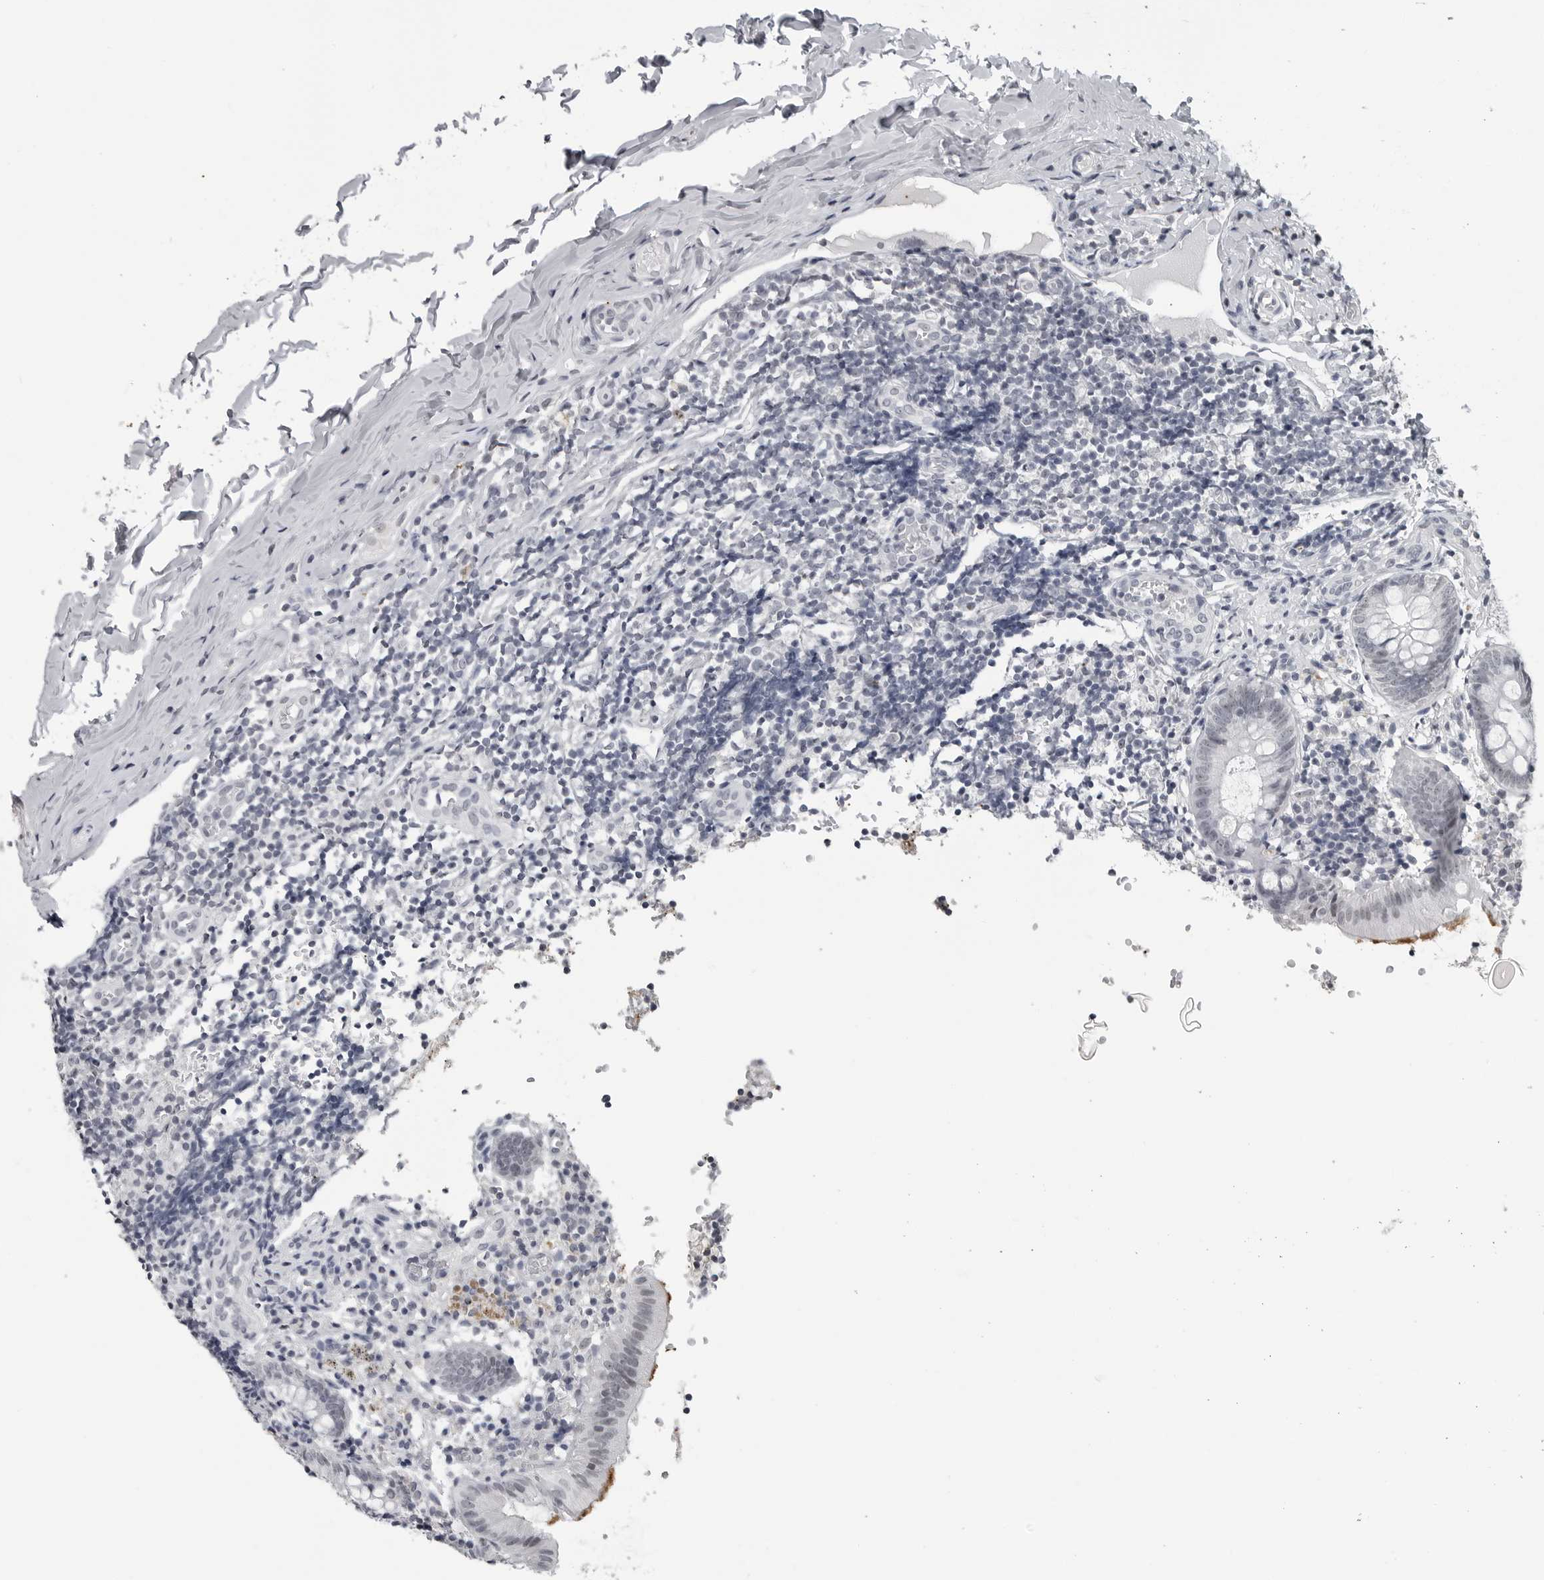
{"staining": {"intensity": "negative", "quantity": "none", "location": "none"}, "tissue": "appendix", "cell_type": "Glandular cells", "image_type": "normal", "snomed": [{"axis": "morphology", "description": "Normal tissue, NOS"}, {"axis": "topography", "description": "Appendix"}], "caption": "This micrograph is of unremarkable appendix stained with IHC to label a protein in brown with the nuclei are counter-stained blue. There is no expression in glandular cells.", "gene": "DDX54", "patient": {"sex": "male", "age": 8}}